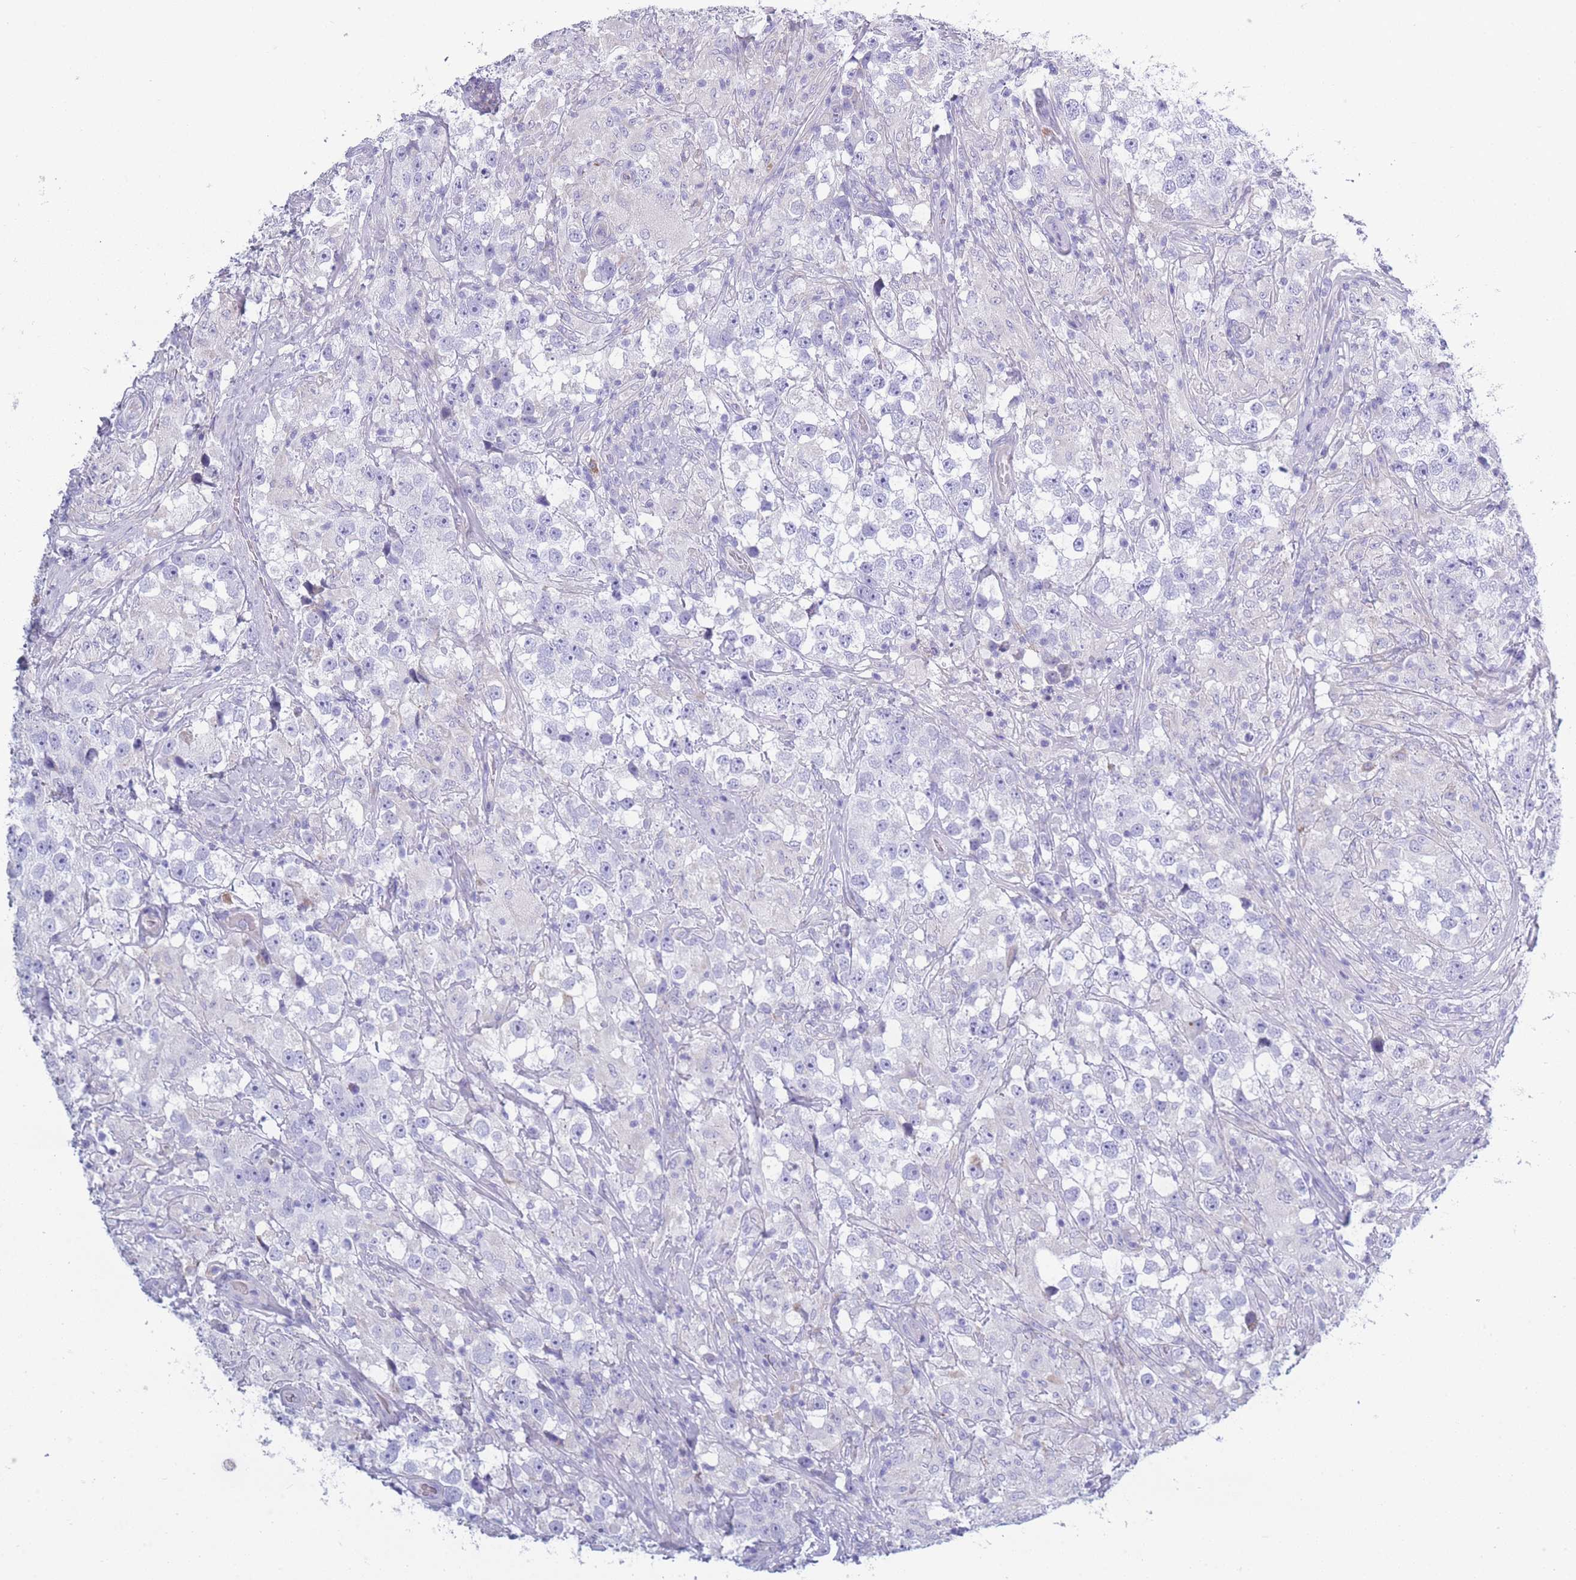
{"staining": {"intensity": "negative", "quantity": "none", "location": "none"}, "tissue": "testis cancer", "cell_type": "Tumor cells", "image_type": "cancer", "snomed": [{"axis": "morphology", "description": "Seminoma, NOS"}, {"axis": "topography", "description": "Testis"}], "caption": "Histopathology image shows no protein positivity in tumor cells of testis seminoma tissue. (Brightfield microscopy of DAB immunohistochemistry at high magnification).", "gene": "XKR8", "patient": {"sex": "male", "age": 46}}